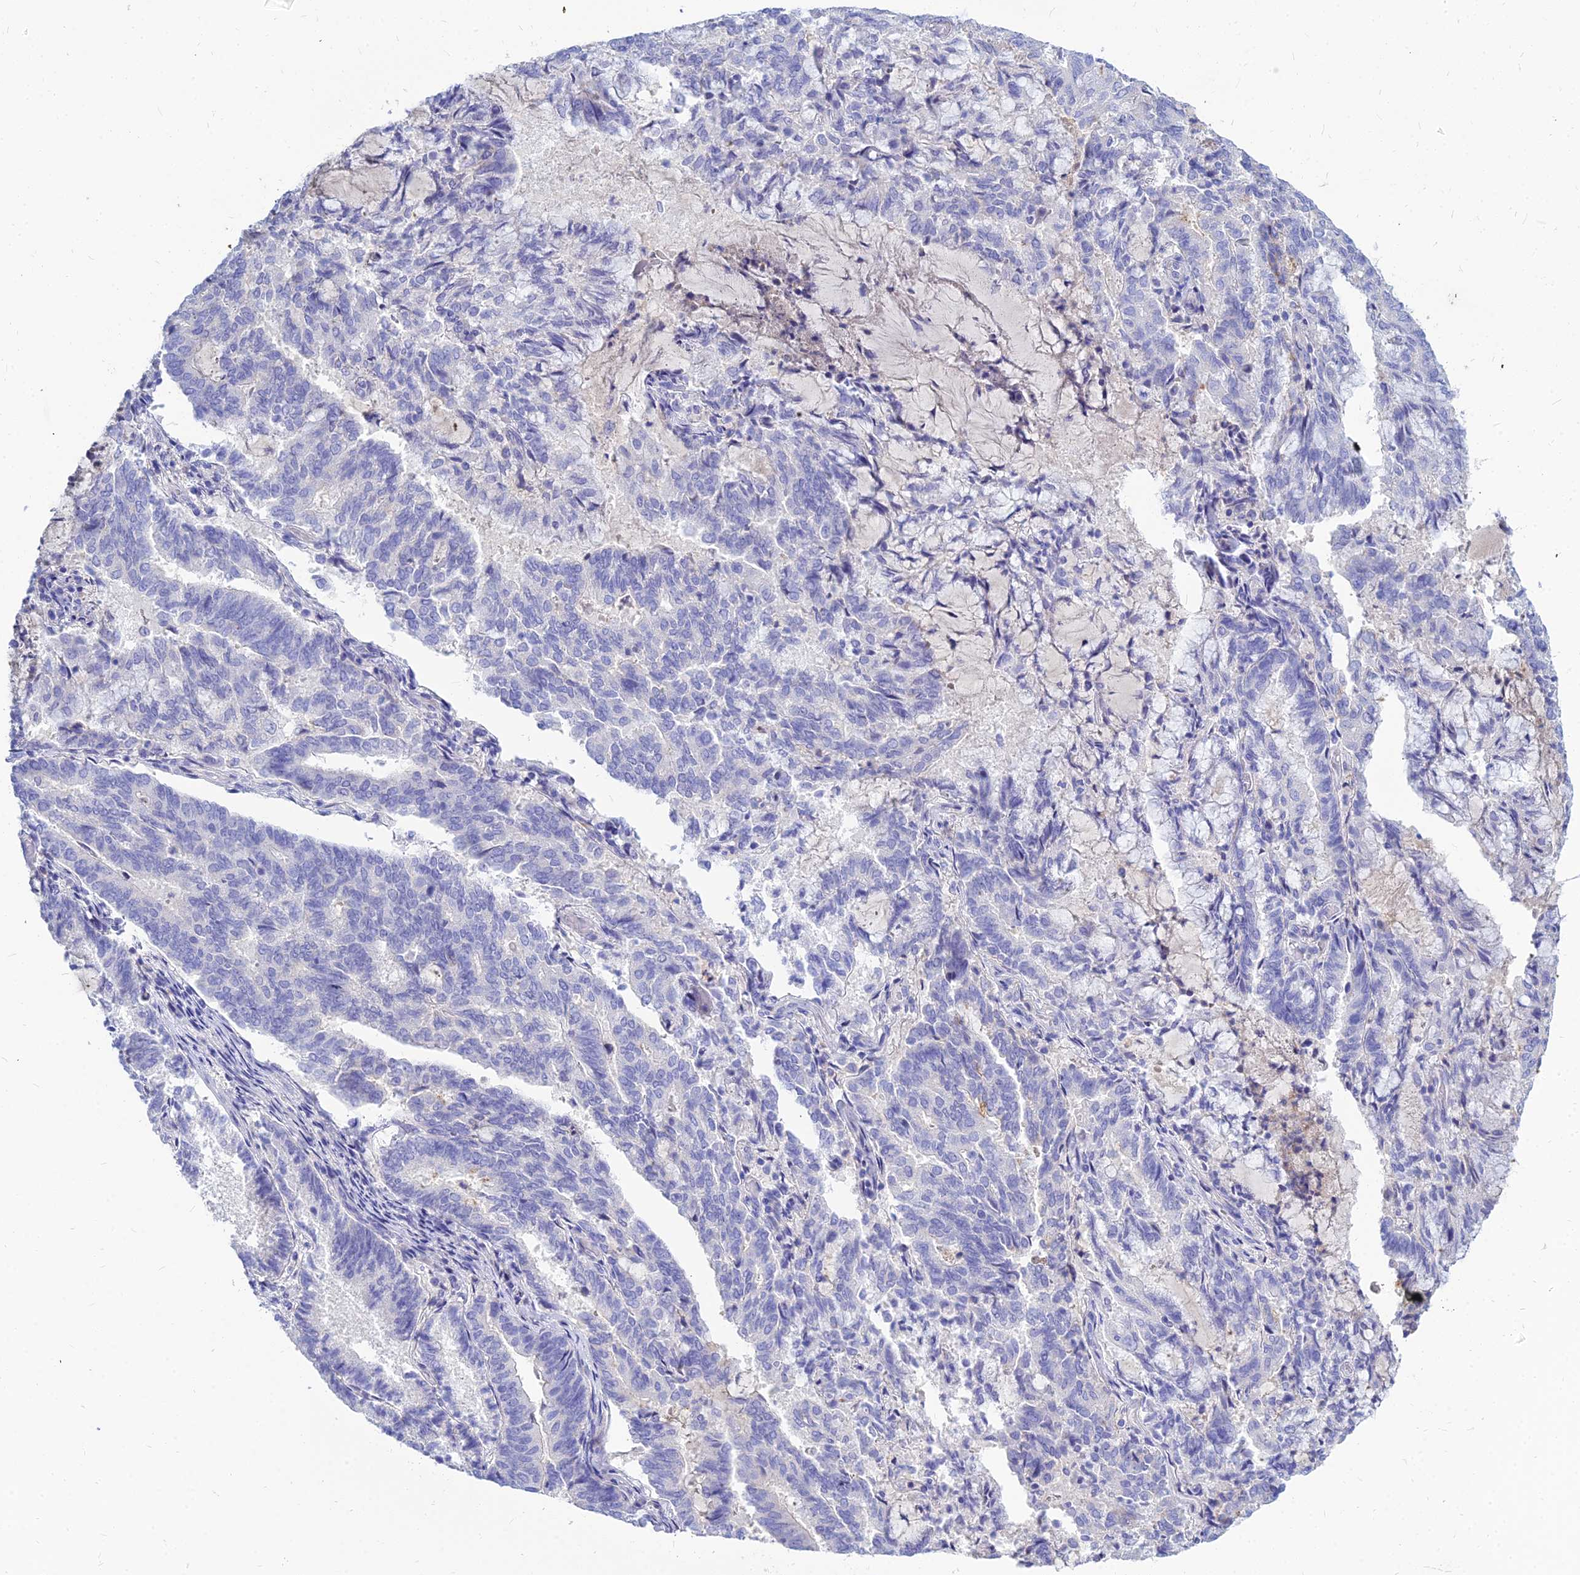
{"staining": {"intensity": "negative", "quantity": "none", "location": "none"}, "tissue": "endometrial cancer", "cell_type": "Tumor cells", "image_type": "cancer", "snomed": [{"axis": "morphology", "description": "Adenocarcinoma, NOS"}, {"axis": "topography", "description": "Endometrium"}], "caption": "Endometrial adenocarcinoma was stained to show a protein in brown. There is no significant expression in tumor cells. (DAB (3,3'-diaminobenzidine) IHC with hematoxylin counter stain).", "gene": "ZNF552", "patient": {"sex": "female", "age": 80}}